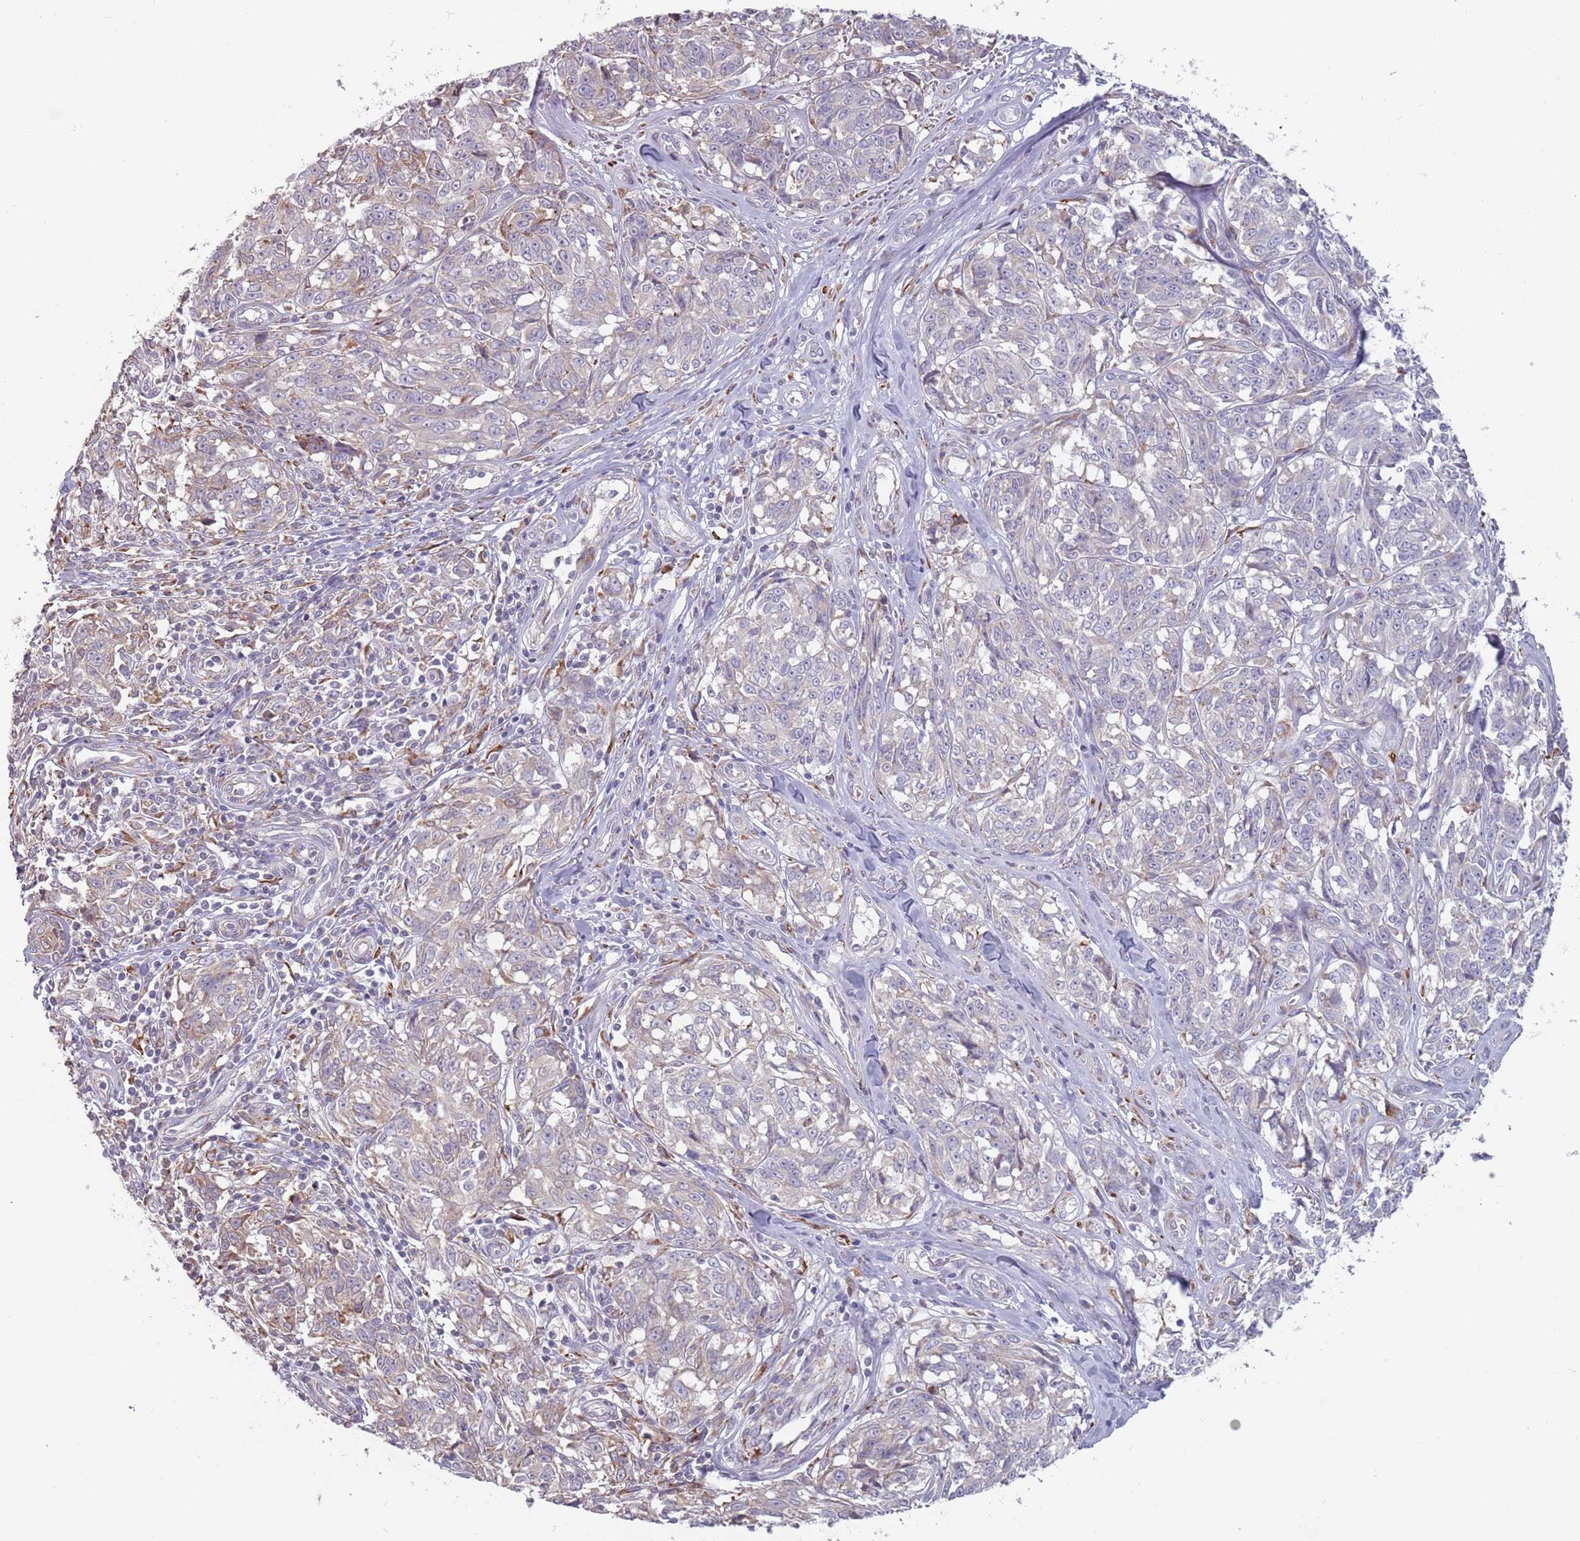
{"staining": {"intensity": "weak", "quantity": "<25%", "location": "cytoplasmic/membranous"}, "tissue": "melanoma", "cell_type": "Tumor cells", "image_type": "cancer", "snomed": [{"axis": "morphology", "description": "Normal tissue, NOS"}, {"axis": "morphology", "description": "Malignant melanoma, NOS"}, {"axis": "topography", "description": "Skin"}], "caption": "Immunohistochemical staining of malignant melanoma reveals no significant staining in tumor cells.", "gene": "RPS9", "patient": {"sex": "female", "age": 64}}